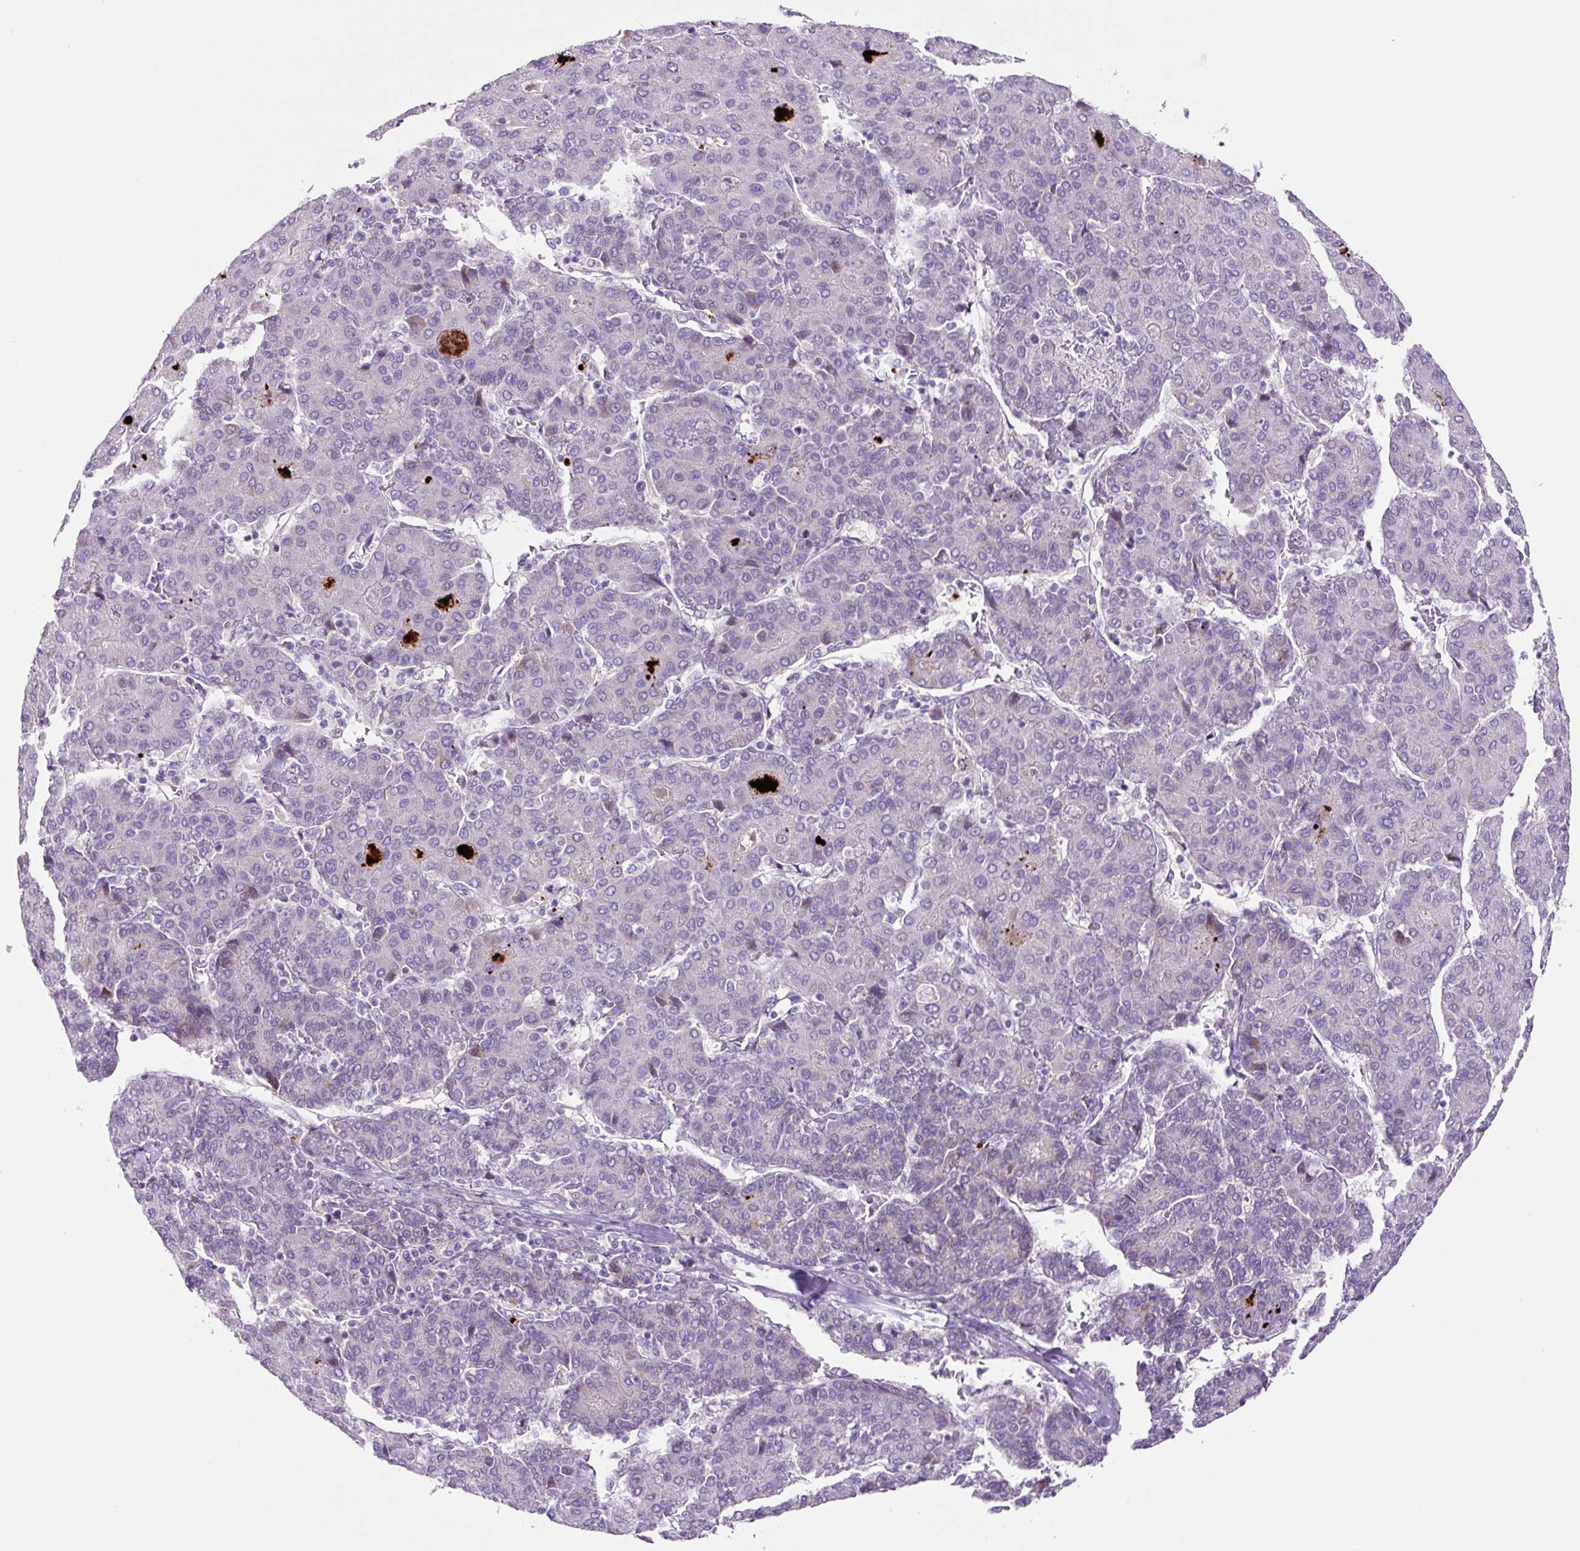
{"staining": {"intensity": "negative", "quantity": "none", "location": "none"}, "tissue": "liver cancer", "cell_type": "Tumor cells", "image_type": "cancer", "snomed": [{"axis": "morphology", "description": "Carcinoma, Hepatocellular, NOS"}, {"axis": "topography", "description": "Liver"}], "caption": "Photomicrograph shows no protein positivity in tumor cells of hepatocellular carcinoma (liver) tissue. Brightfield microscopy of immunohistochemistry (IHC) stained with DAB (brown) and hematoxylin (blue), captured at high magnification.", "gene": "OGDHL", "patient": {"sex": "male", "age": 65}}